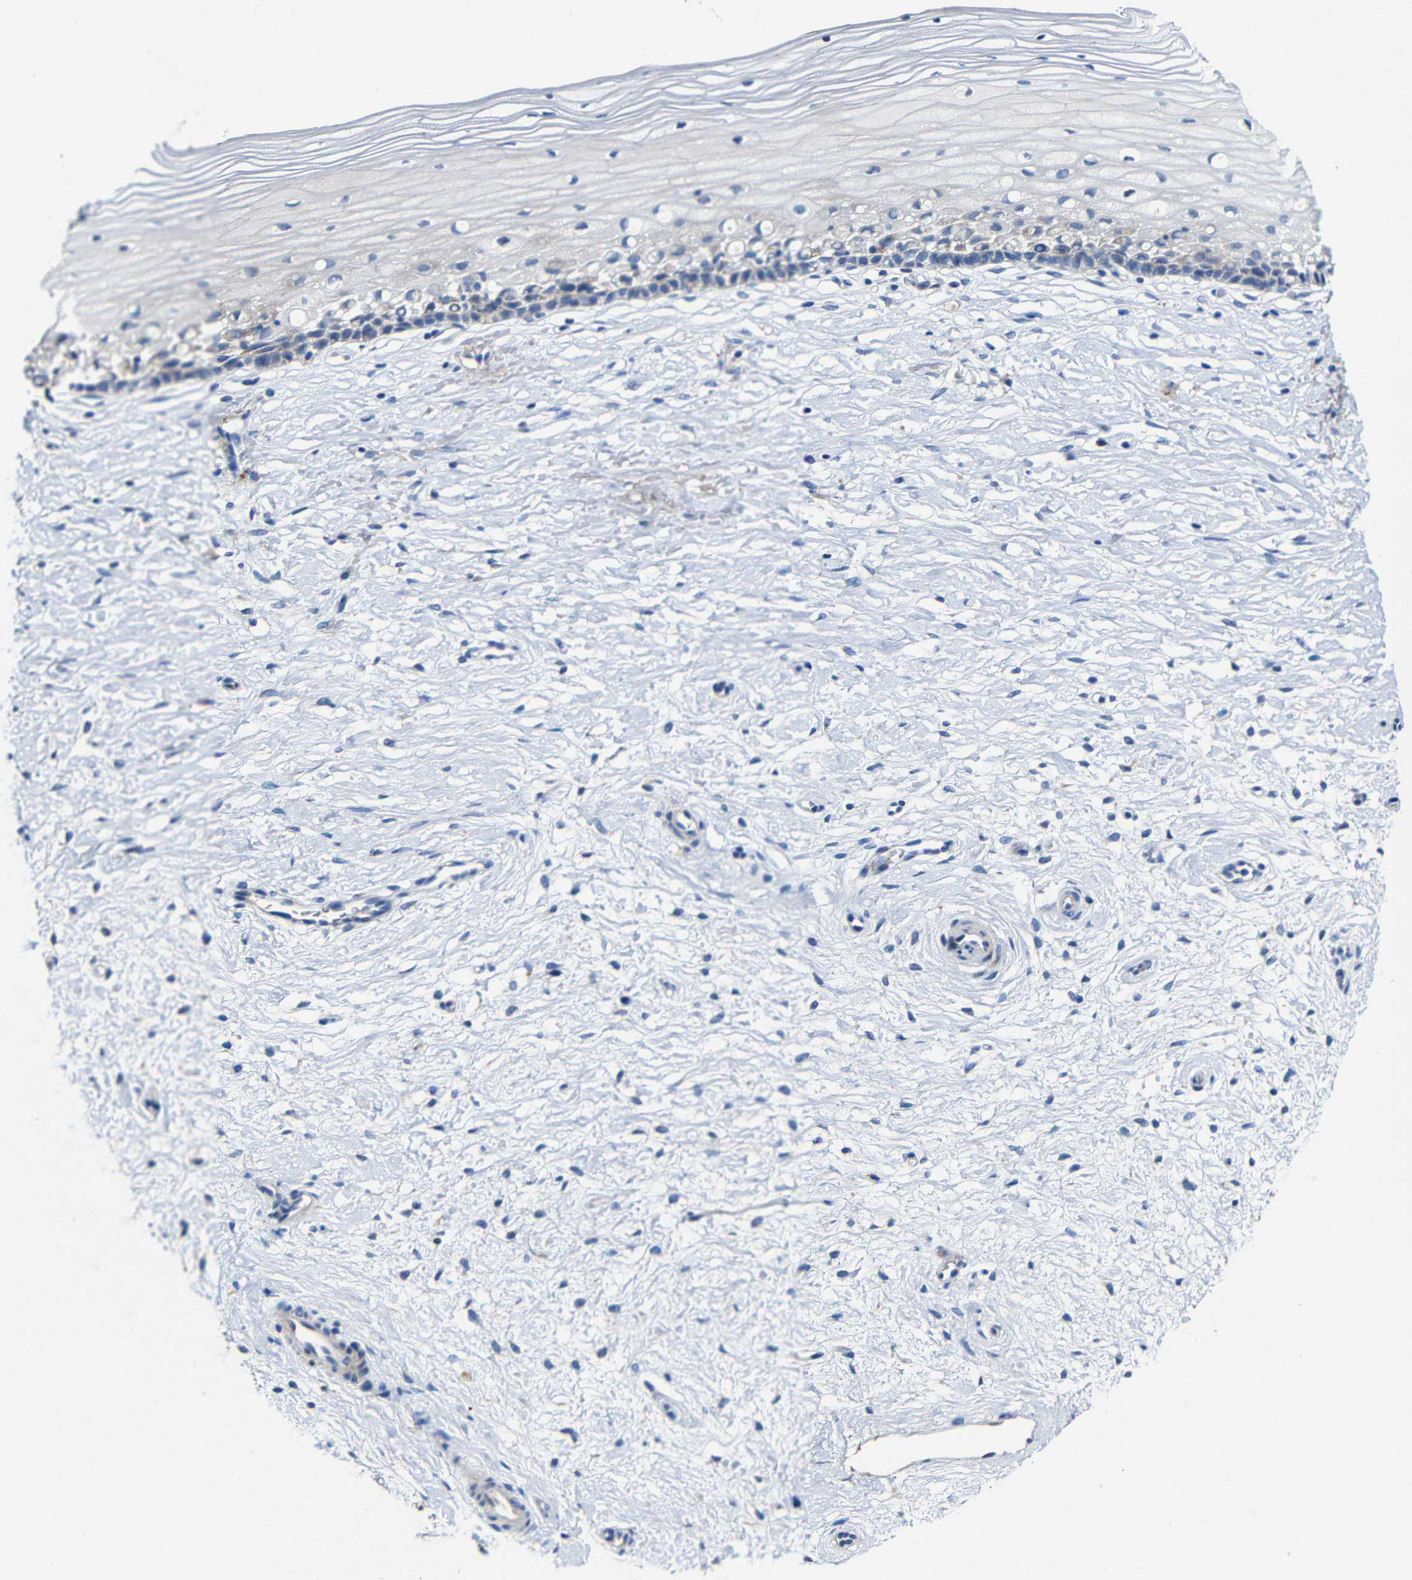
{"staining": {"intensity": "negative", "quantity": "none", "location": "none"}, "tissue": "cervix", "cell_type": "Squamous epithelial cells", "image_type": "normal", "snomed": [{"axis": "morphology", "description": "Normal tissue, NOS"}, {"axis": "topography", "description": "Cervix"}], "caption": "IHC photomicrograph of benign human cervix stained for a protein (brown), which exhibits no positivity in squamous epithelial cells. (Immunohistochemistry, brightfield microscopy, high magnification).", "gene": "ACKR2", "patient": {"sex": "female", "age": 39}}